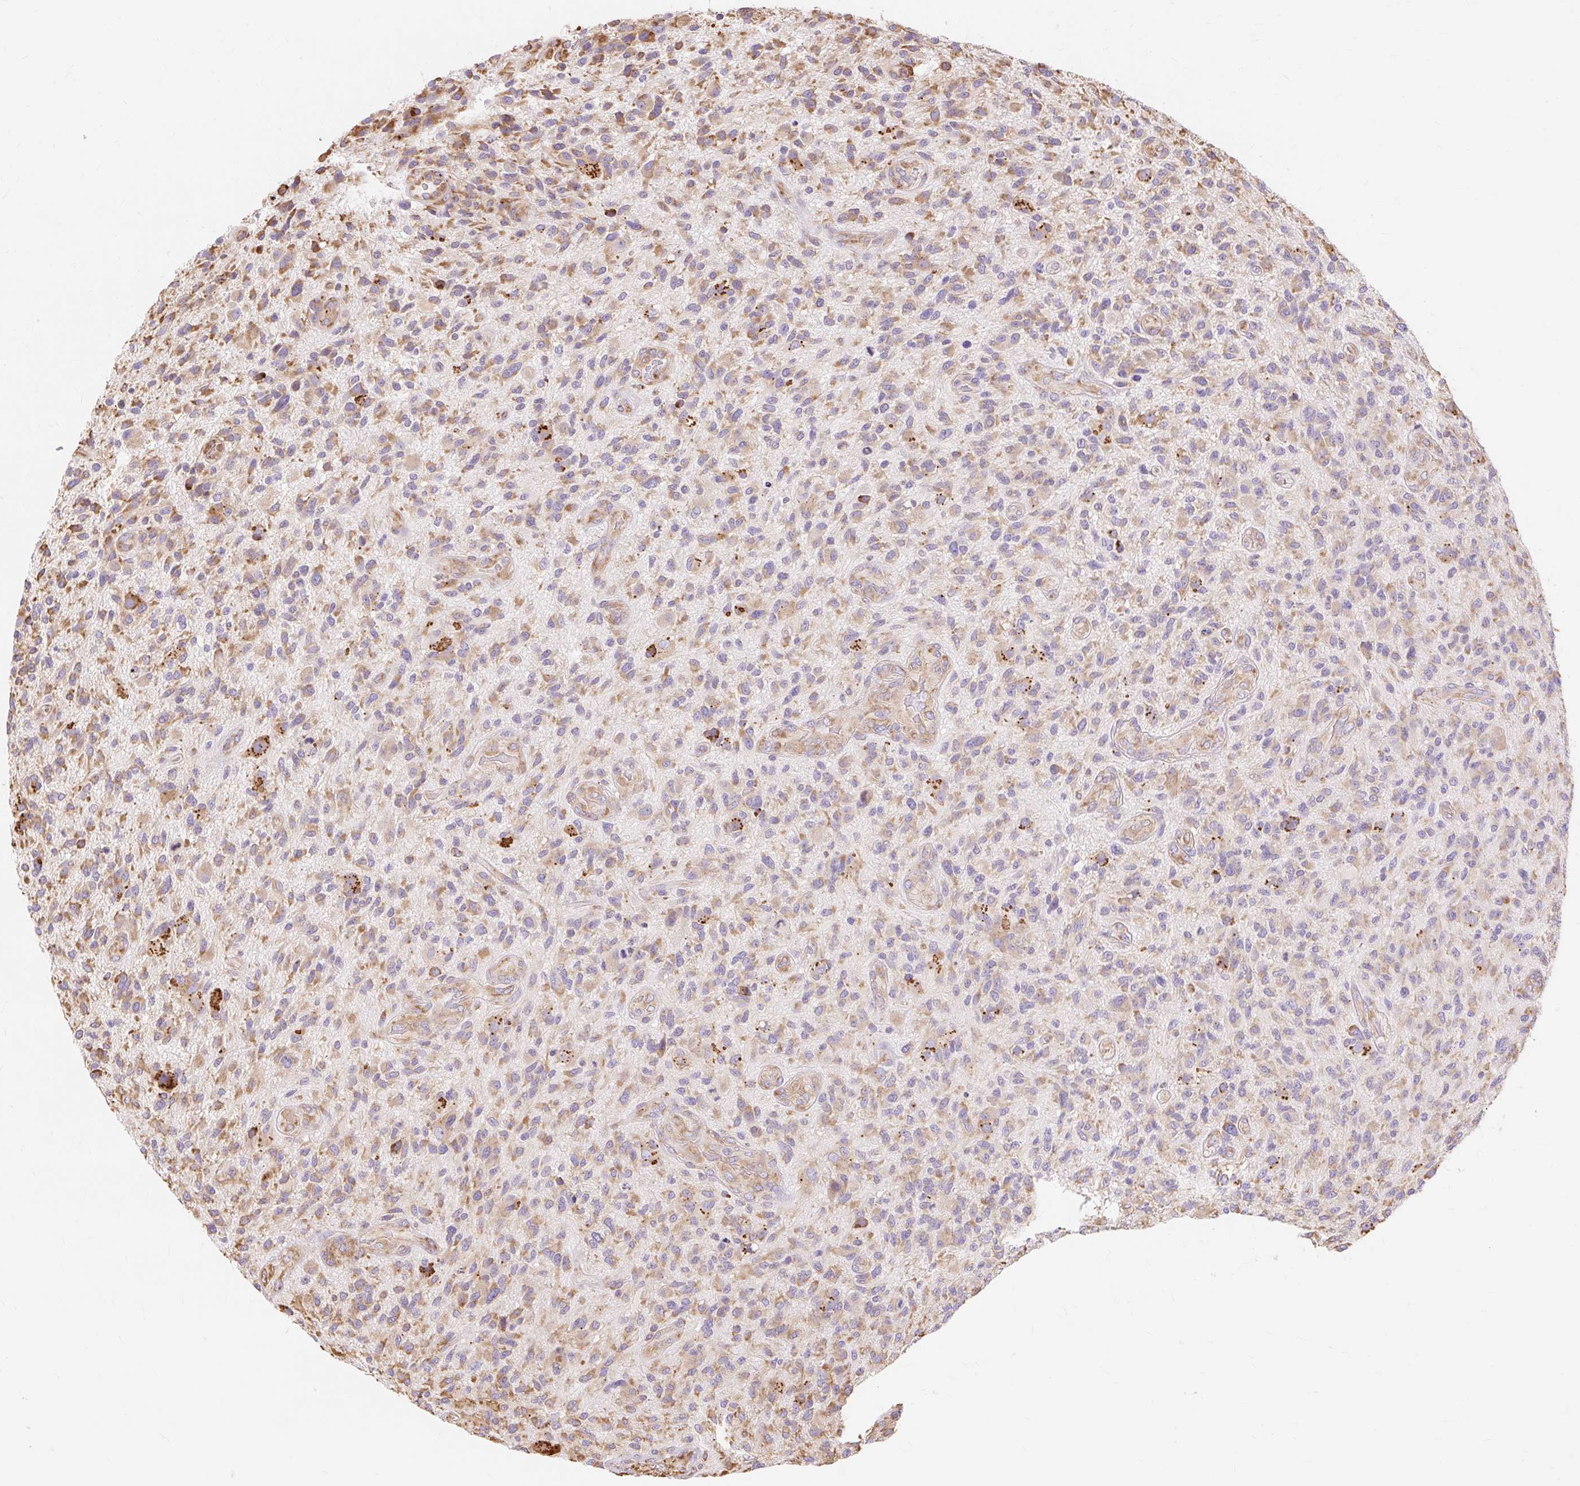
{"staining": {"intensity": "moderate", "quantity": ">75%", "location": "cytoplasmic/membranous"}, "tissue": "glioma", "cell_type": "Tumor cells", "image_type": "cancer", "snomed": [{"axis": "morphology", "description": "Glioma, malignant, High grade"}, {"axis": "topography", "description": "Brain"}], "caption": "High-power microscopy captured an immunohistochemistry image of glioma, revealing moderate cytoplasmic/membranous positivity in approximately >75% of tumor cells. The protein of interest is stained brown, and the nuclei are stained in blue (DAB (3,3'-diaminobenzidine) IHC with brightfield microscopy, high magnification).", "gene": "RPS17", "patient": {"sex": "male", "age": 47}}